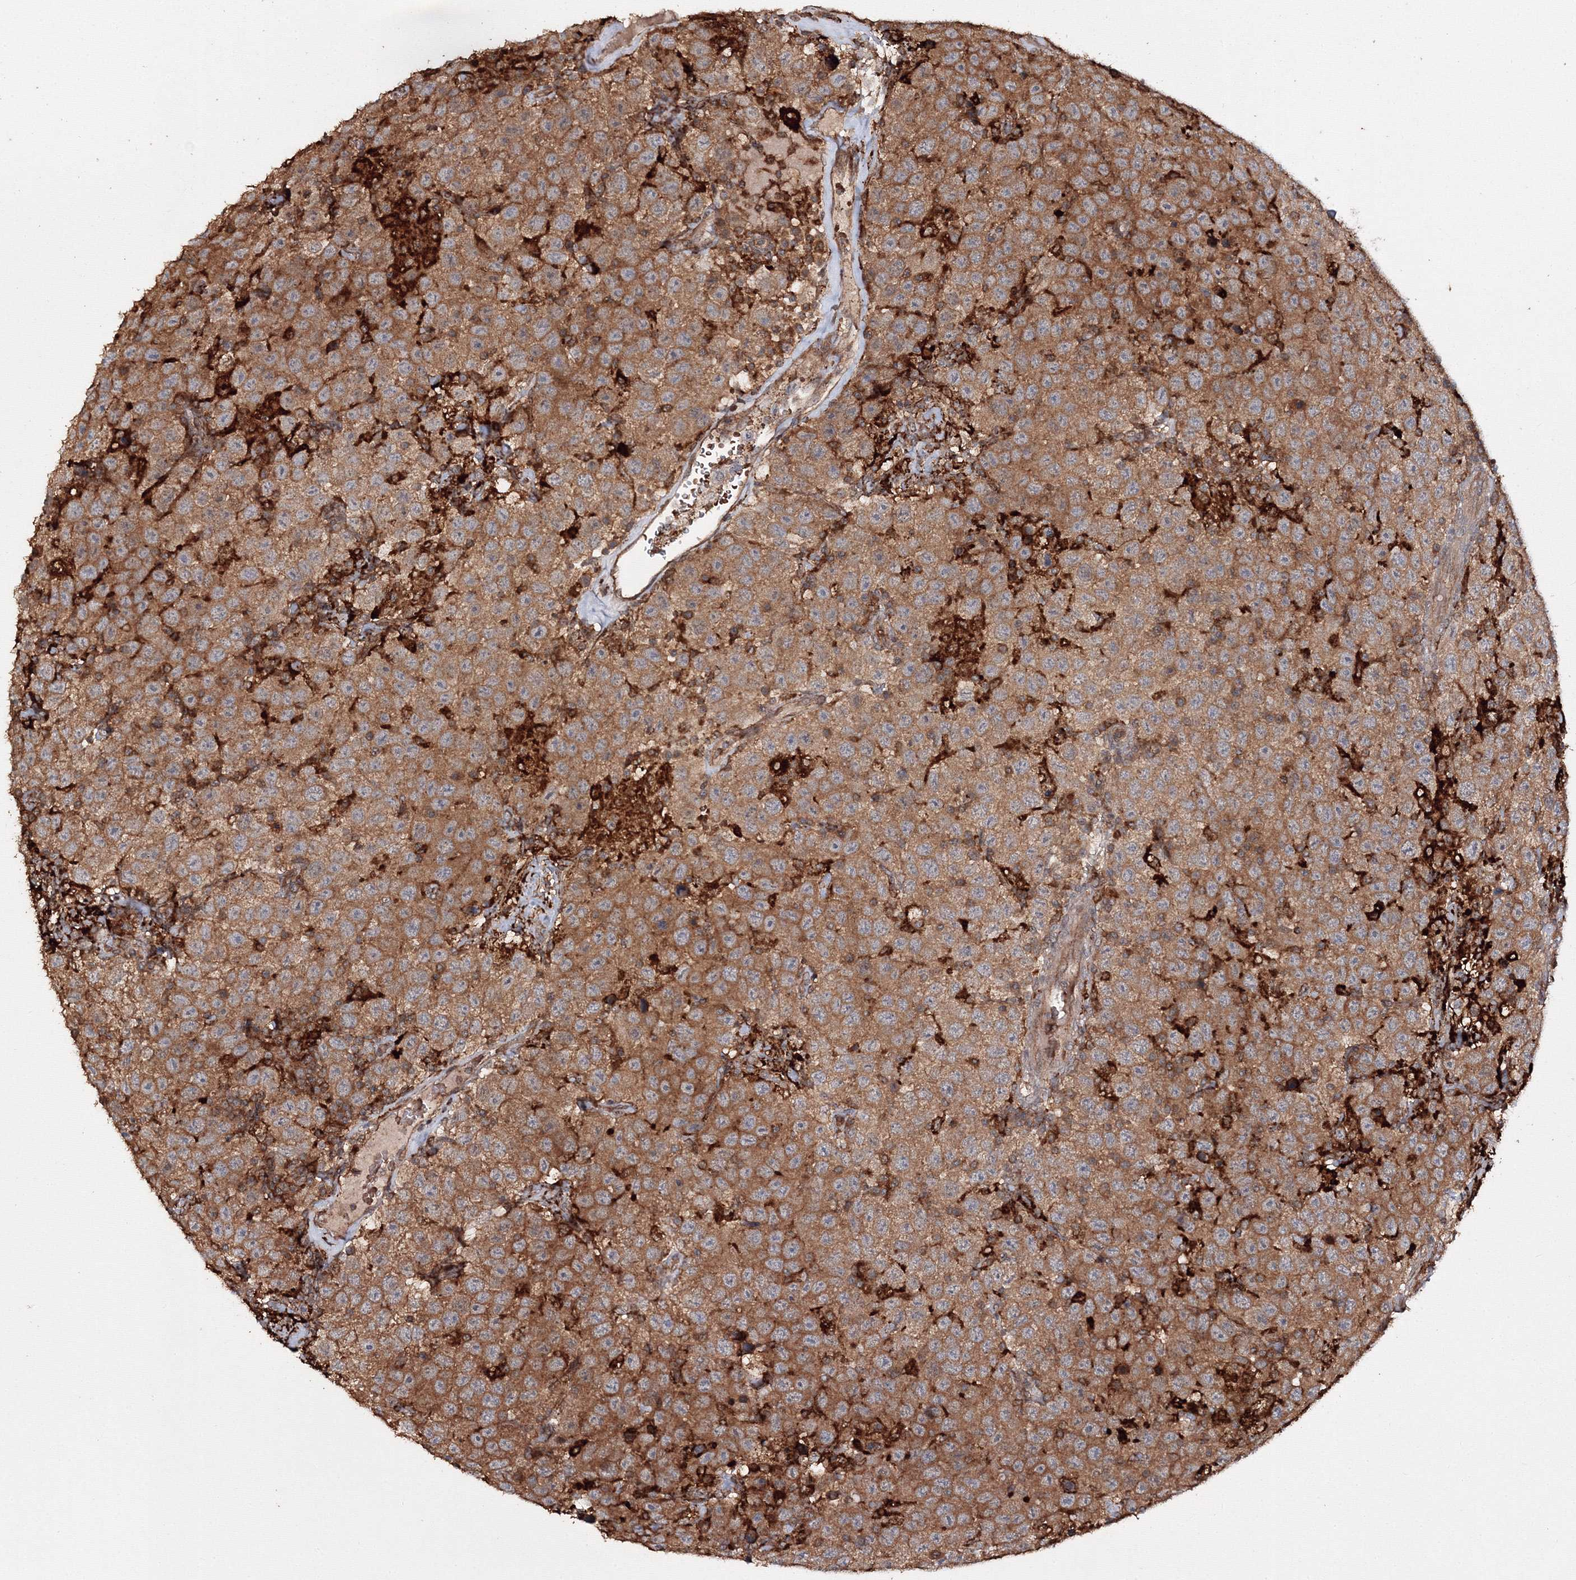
{"staining": {"intensity": "moderate", "quantity": ">75%", "location": "cytoplasmic/membranous"}, "tissue": "testis cancer", "cell_type": "Tumor cells", "image_type": "cancer", "snomed": [{"axis": "morphology", "description": "Seminoma, NOS"}, {"axis": "topography", "description": "Testis"}], "caption": "Seminoma (testis) stained for a protein (brown) reveals moderate cytoplasmic/membranous positive expression in about >75% of tumor cells.", "gene": "DDO", "patient": {"sex": "male", "age": 41}}